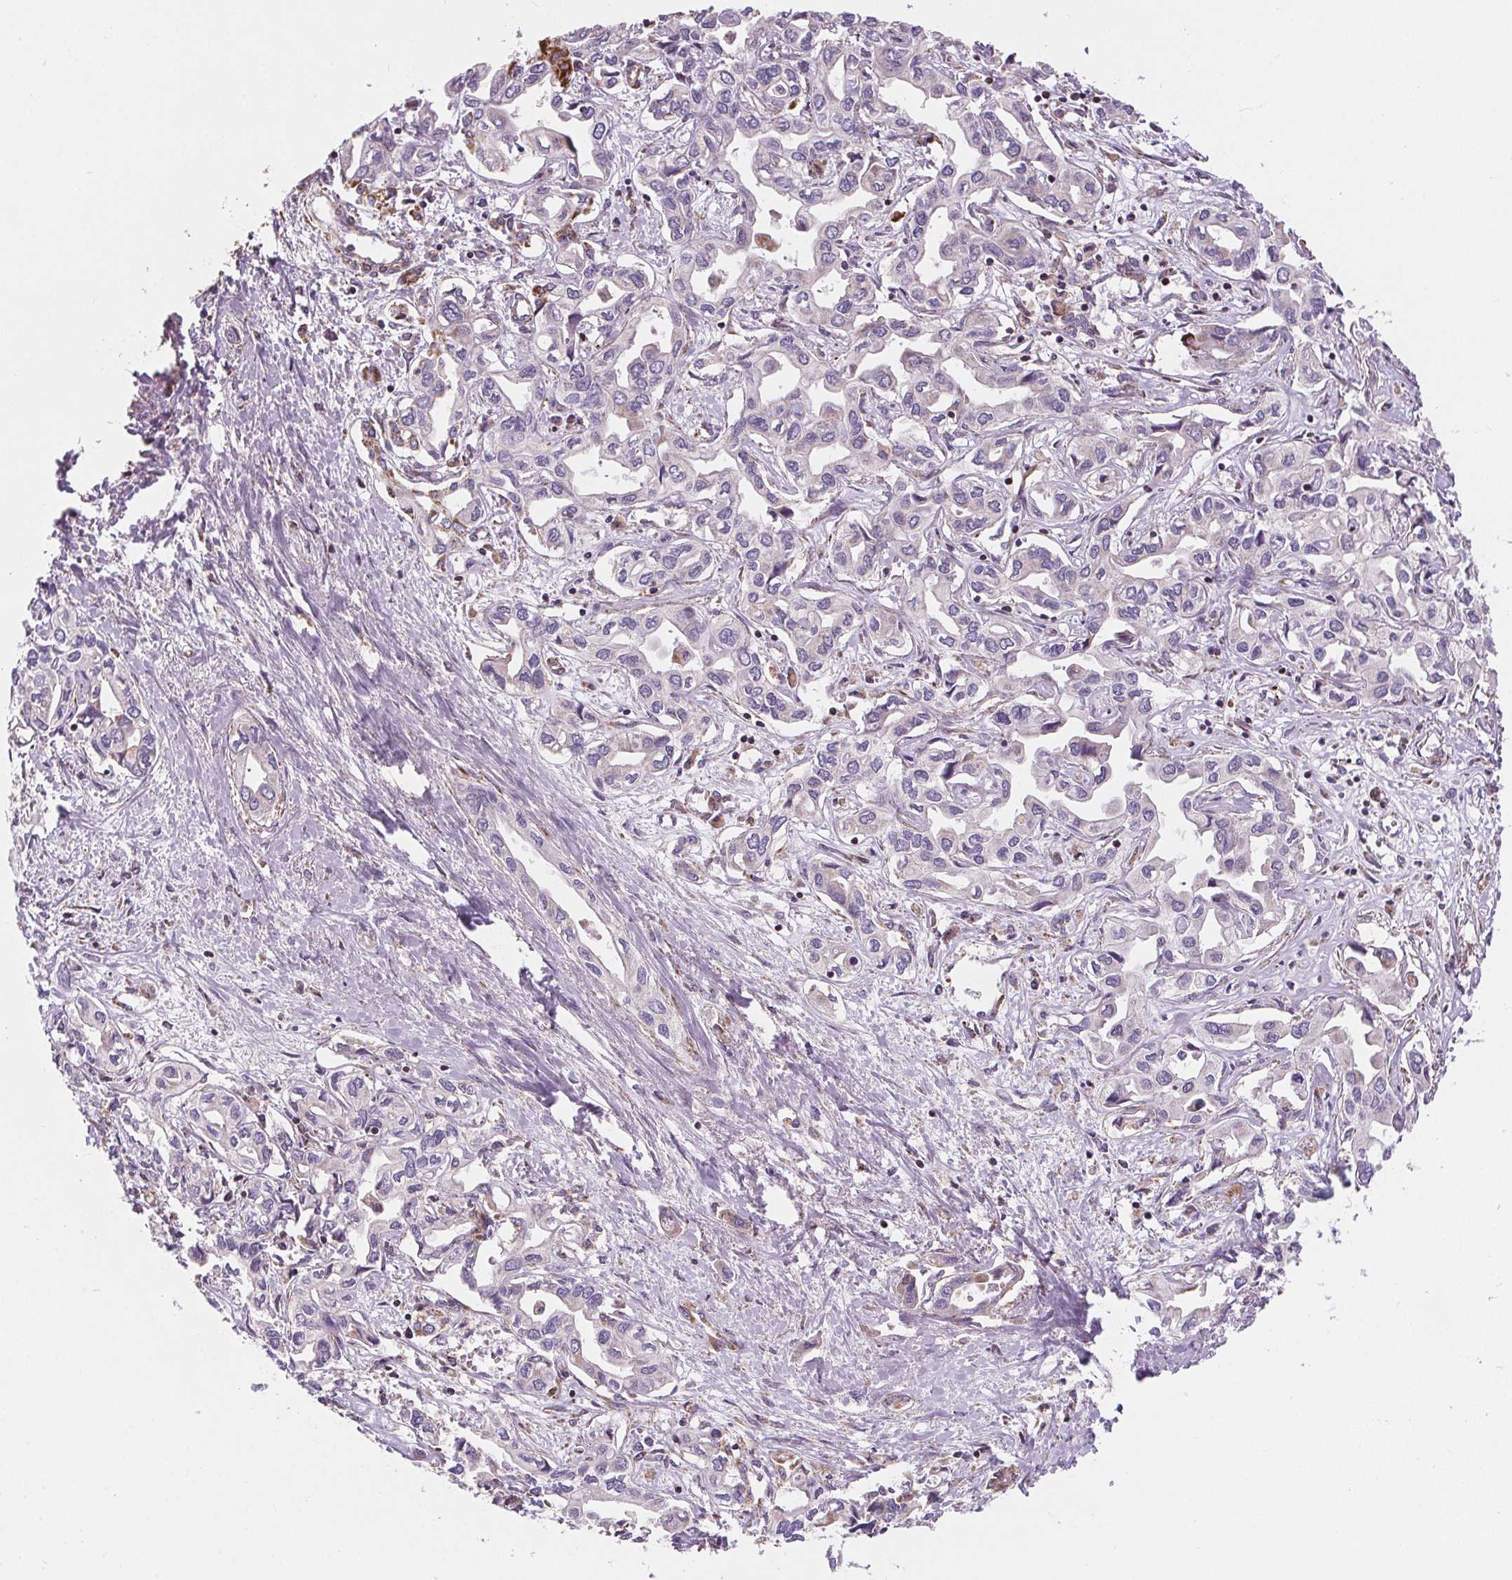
{"staining": {"intensity": "negative", "quantity": "none", "location": "none"}, "tissue": "liver cancer", "cell_type": "Tumor cells", "image_type": "cancer", "snomed": [{"axis": "morphology", "description": "Cholangiocarcinoma"}, {"axis": "topography", "description": "Liver"}], "caption": "Image shows no significant protein staining in tumor cells of liver cholangiocarcinoma.", "gene": "GOLT1B", "patient": {"sex": "female", "age": 64}}